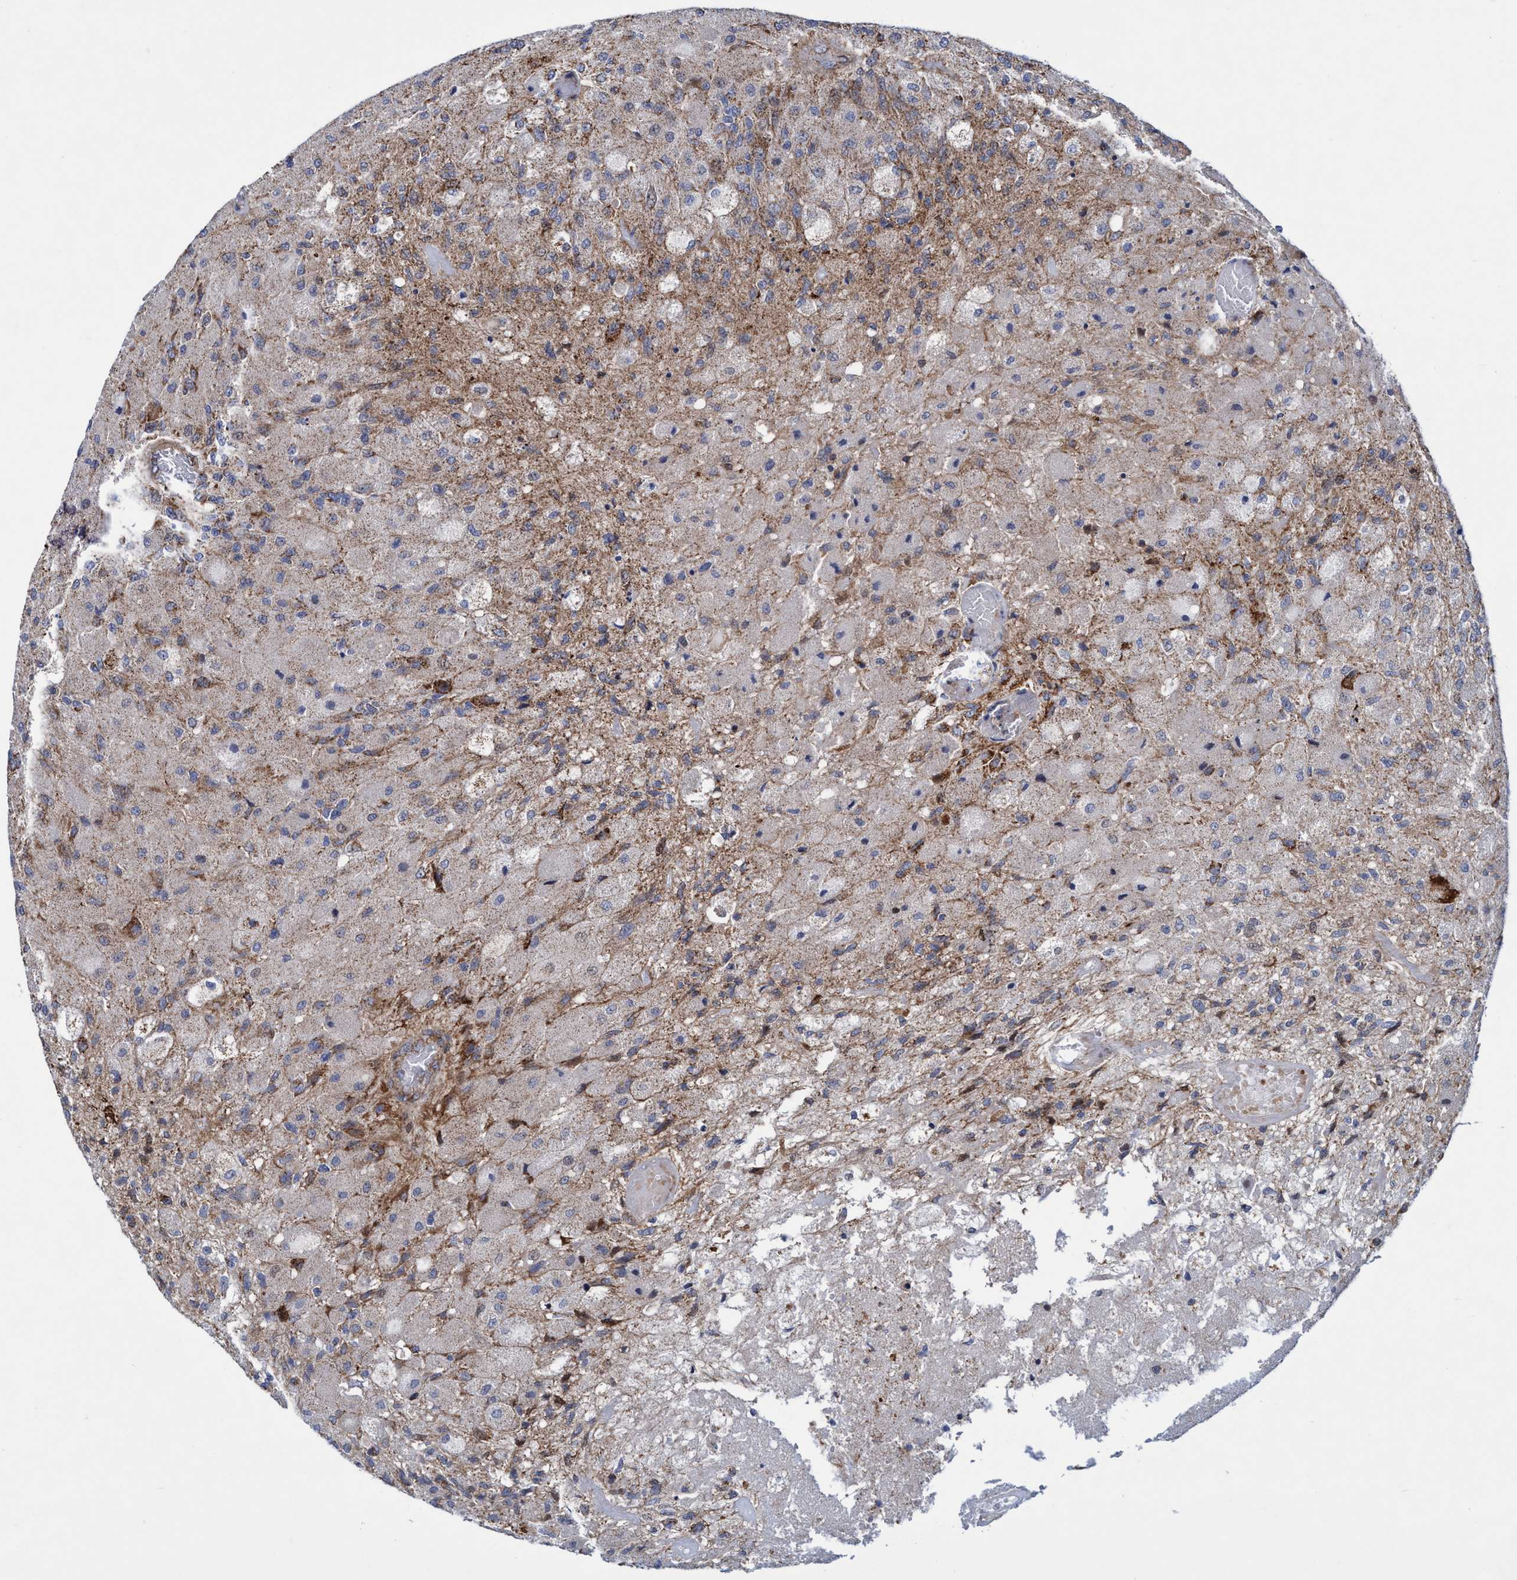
{"staining": {"intensity": "moderate", "quantity": "<25%", "location": "cytoplasmic/membranous"}, "tissue": "glioma", "cell_type": "Tumor cells", "image_type": "cancer", "snomed": [{"axis": "morphology", "description": "Normal tissue, NOS"}, {"axis": "morphology", "description": "Glioma, malignant, High grade"}, {"axis": "topography", "description": "Cerebral cortex"}], "caption": "A histopathology image of human glioma stained for a protein exhibits moderate cytoplasmic/membranous brown staining in tumor cells.", "gene": "POLR1F", "patient": {"sex": "male", "age": 77}}